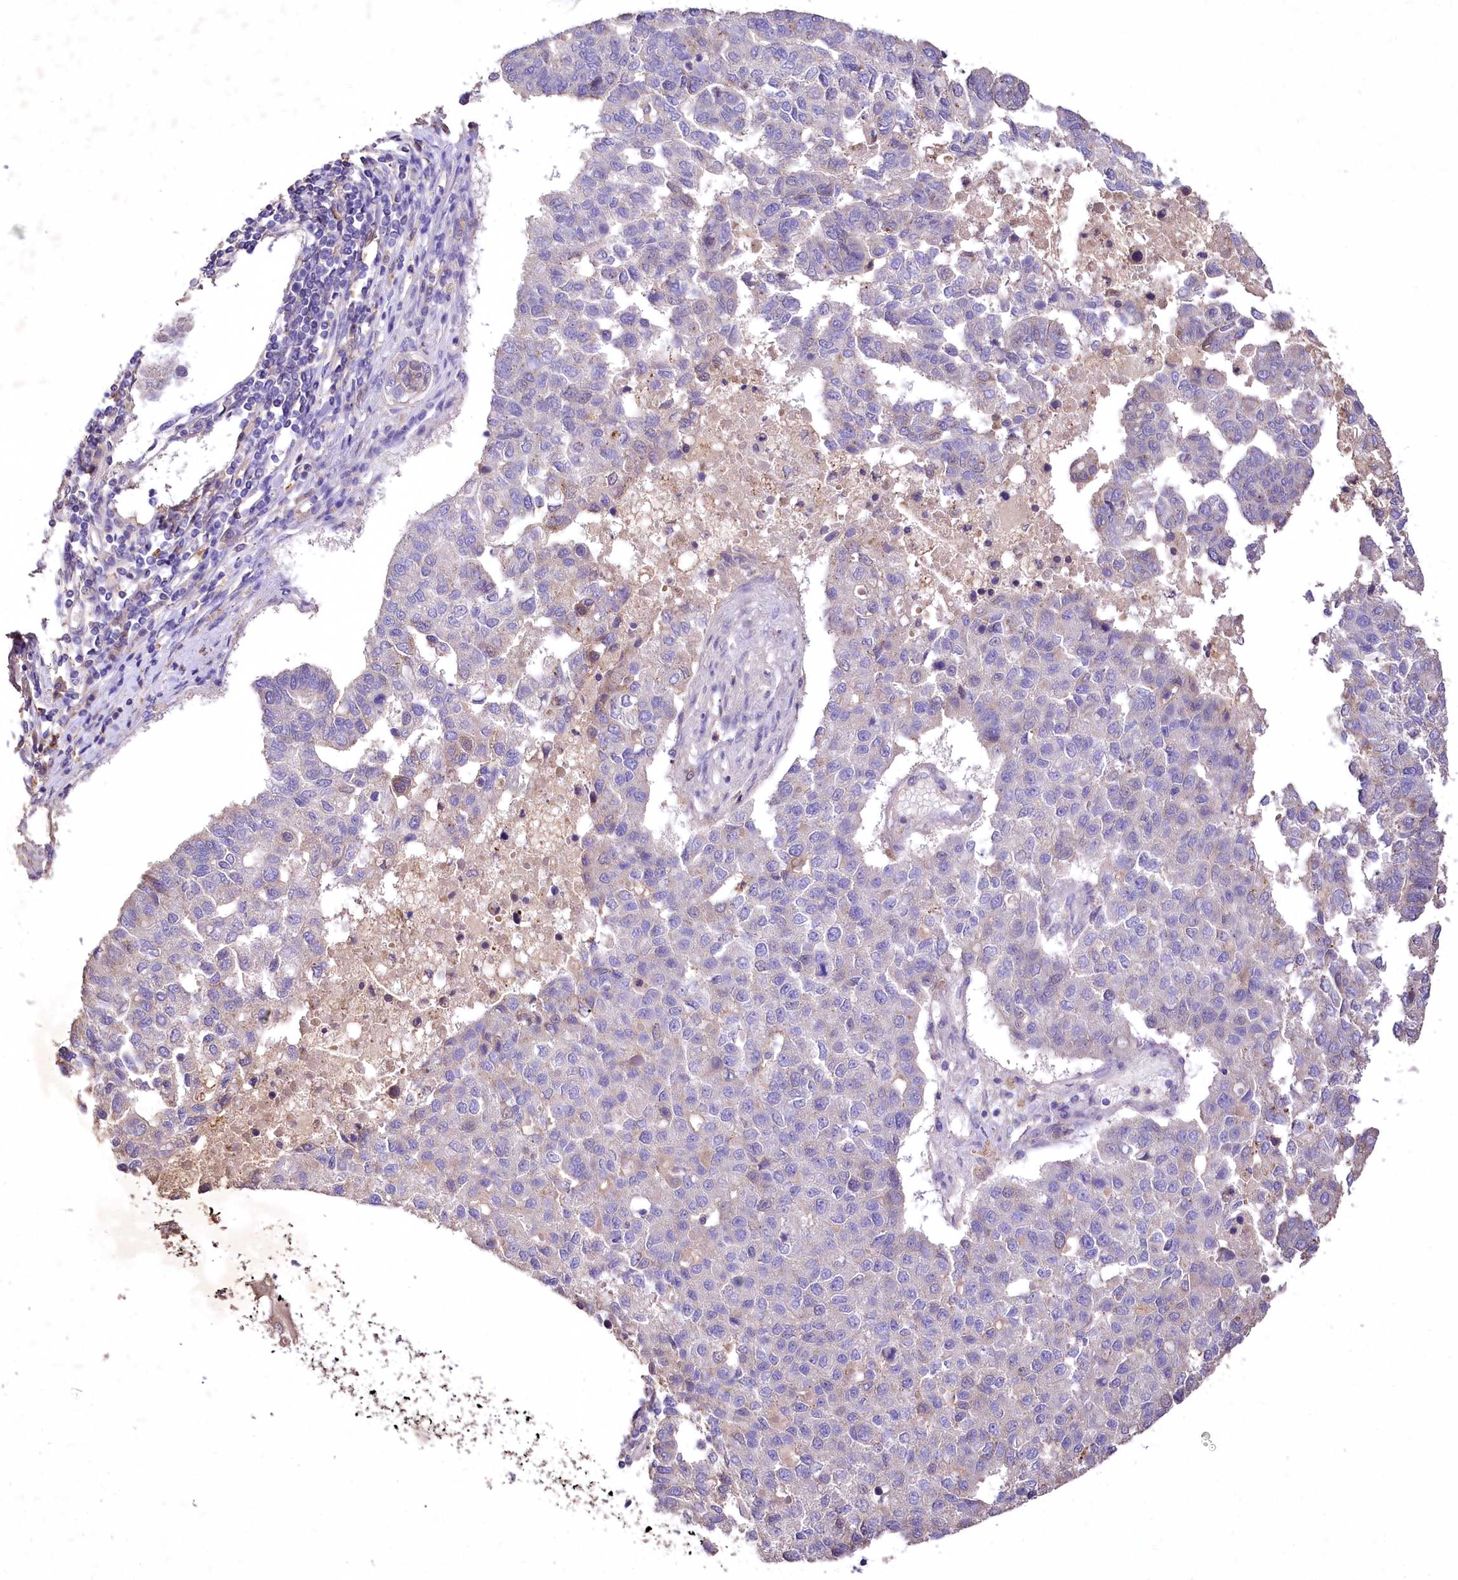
{"staining": {"intensity": "negative", "quantity": "none", "location": "none"}, "tissue": "pancreatic cancer", "cell_type": "Tumor cells", "image_type": "cancer", "snomed": [{"axis": "morphology", "description": "Adenocarcinoma, NOS"}, {"axis": "topography", "description": "Pancreas"}], "caption": "High power microscopy histopathology image of an immunohistochemistry (IHC) photomicrograph of adenocarcinoma (pancreatic), revealing no significant positivity in tumor cells.", "gene": "PCYOX1L", "patient": {"sex": "female", "age": 61}}